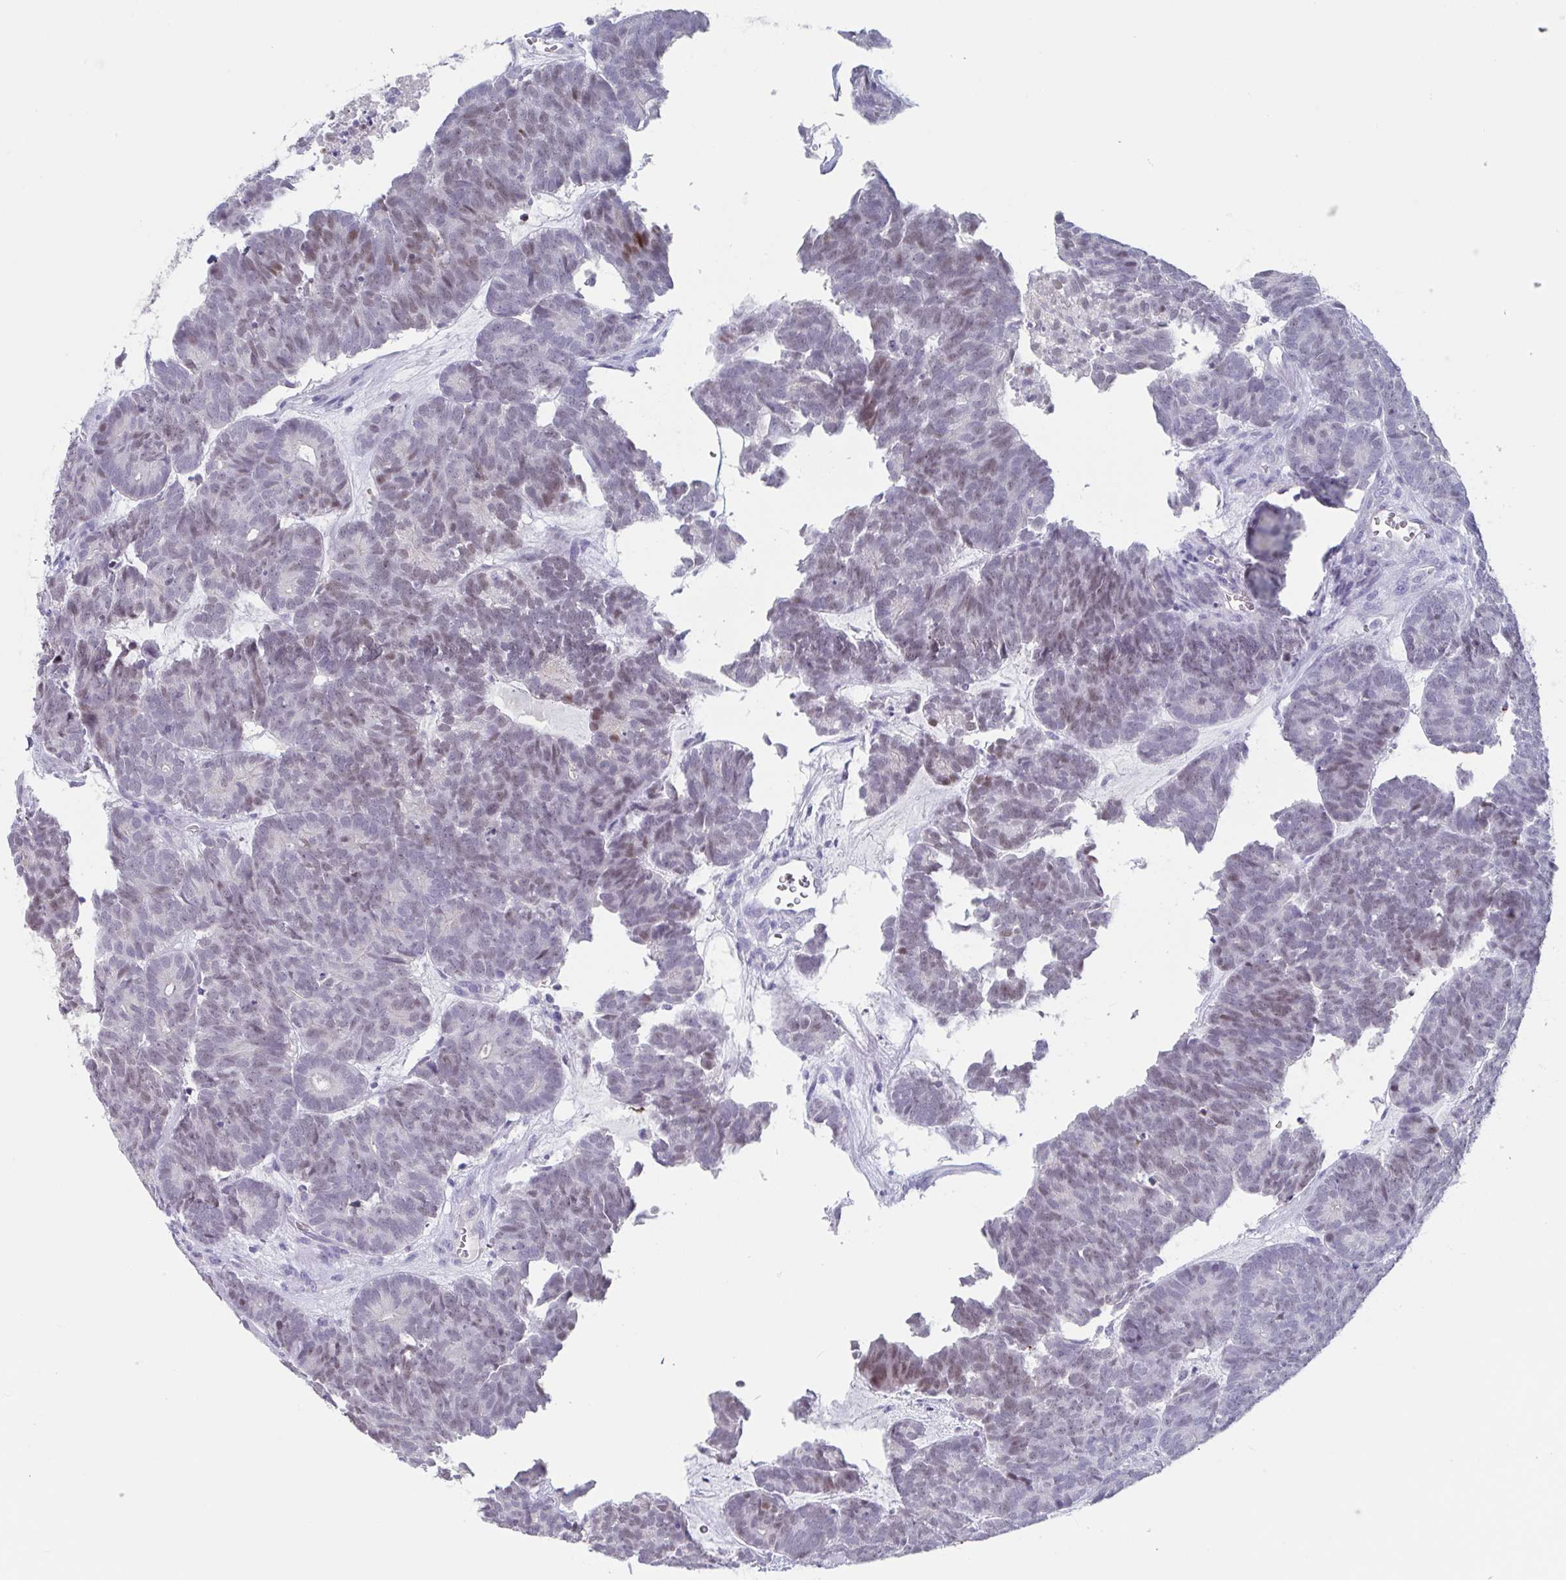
{"staining": {"intensity": "moderate", "quantity": "25%-75%", "location": "nuclear"}, "tissue": "head and neck cancer", "cell_type": "Tumor cells", "image_type": "cancer", "snomed": [{"axis": "morphology", "description": "Adenocarcinoma, NOS"}, {"axis": "topography", "description": "Head-Neck"}], "caption": "Brown immunohistochemical staining in human head and neck adenocarcinoma demonstrates moderate nuclear expression in about 25%-75% of tumor cells.", "gene": "NOXRED1", "patient": {"sex": "female", "age": 81}}